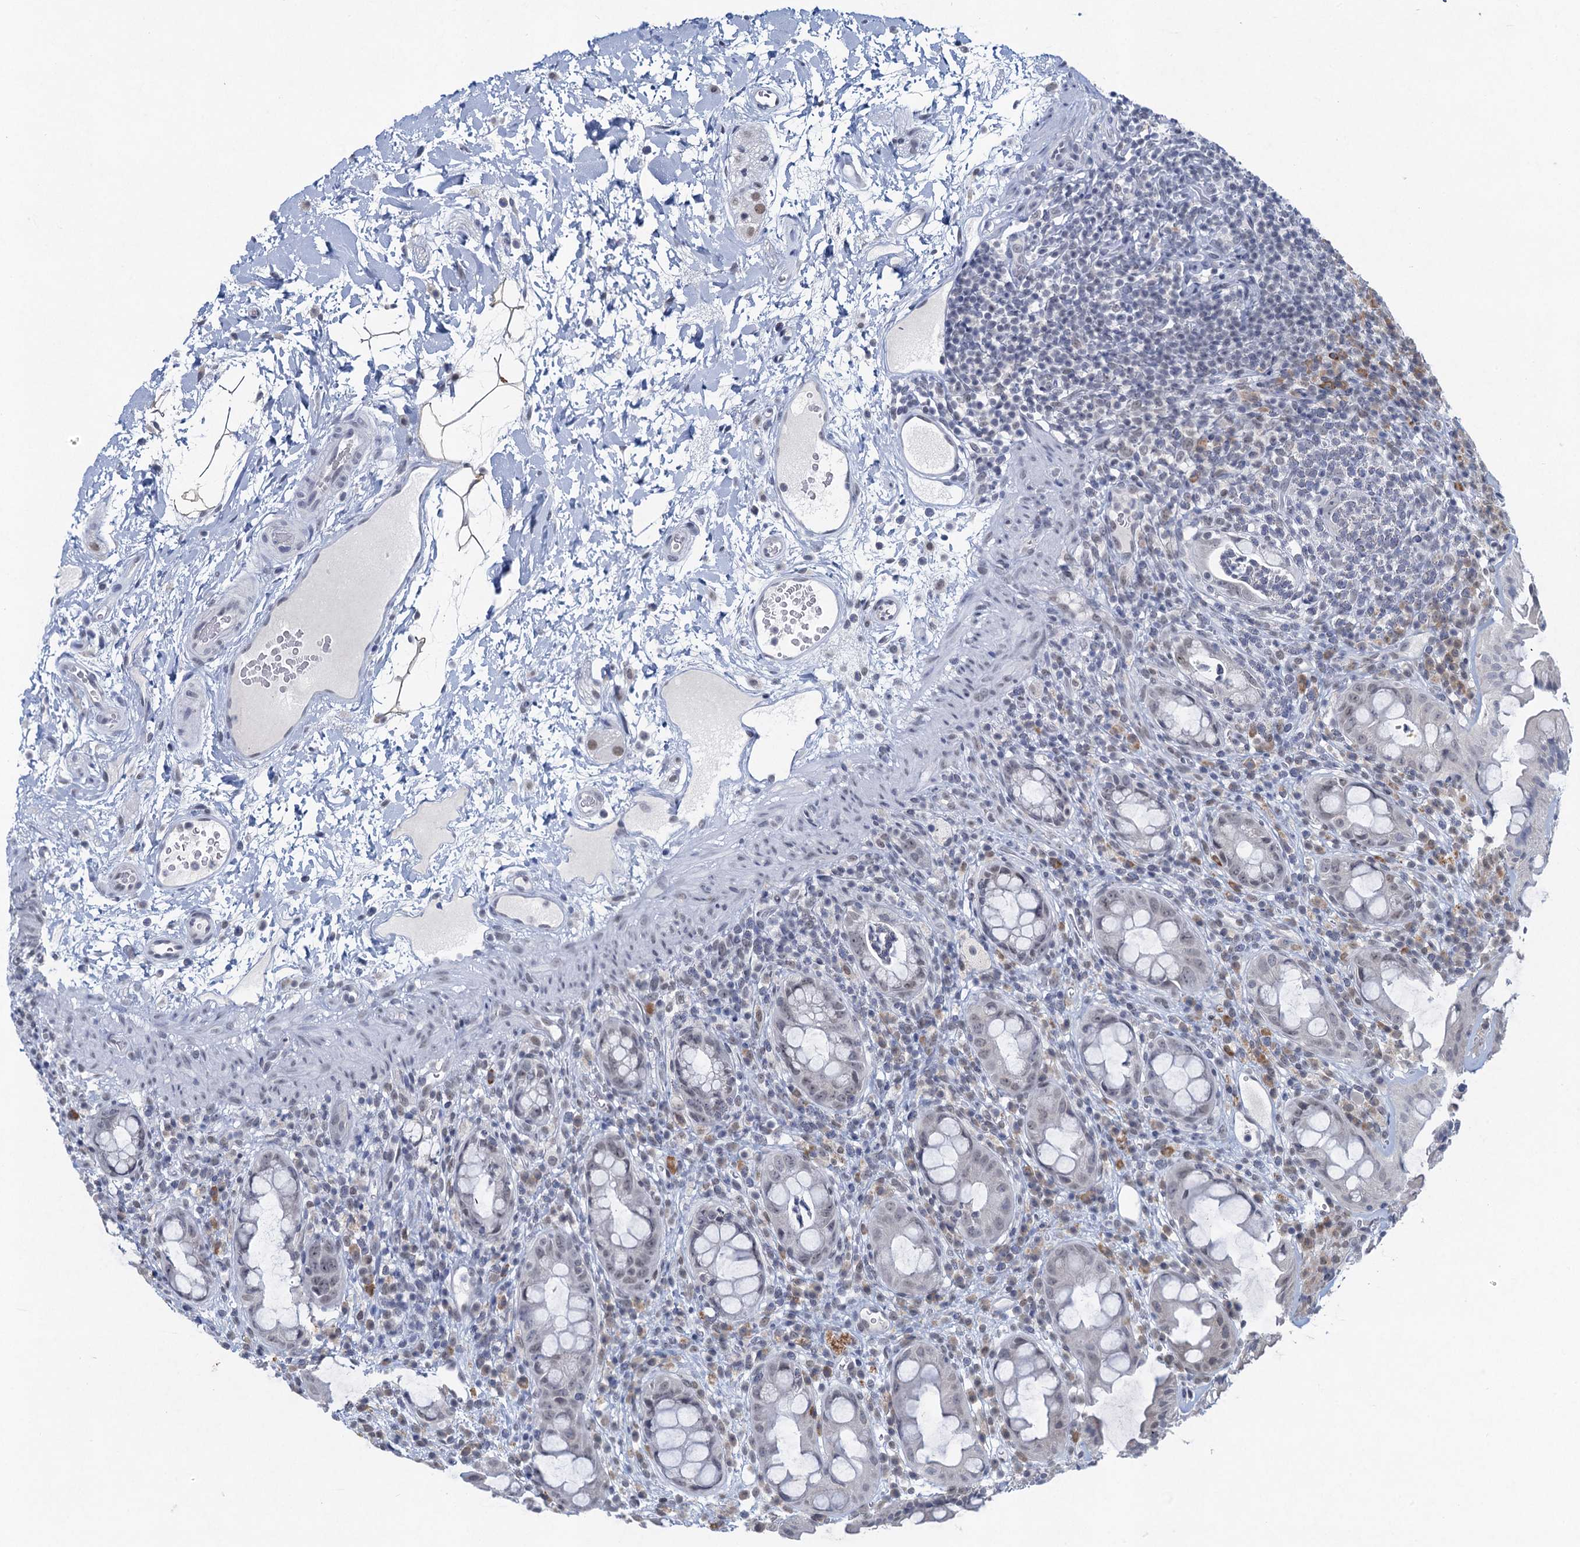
{"staining": {"intensity": "weak", "quantity": "<25%", "location": "nuclear"}, "tissue": "rectum", "cell_type": "Glandular cells", "image_type": "normal", "snomed": [{"axis": "morphology", "description": "Normal tissue, NOS"}, {"axis": "topography", "description": "Rectum"}], "caption": "This photomicrograph is of unremarkable rectum stained with IHC to label a protein in brown with the nuclei are counter-stained blue. There is no positivity in glandular cells. (DAB (3,3'-diaminobenzidine) immunohistochemistry (IHC) visualized using brightfield microscopy, high magnification).", "gene": "ENSG00000230707", "patient": {"sex": "female", "age": 57}}